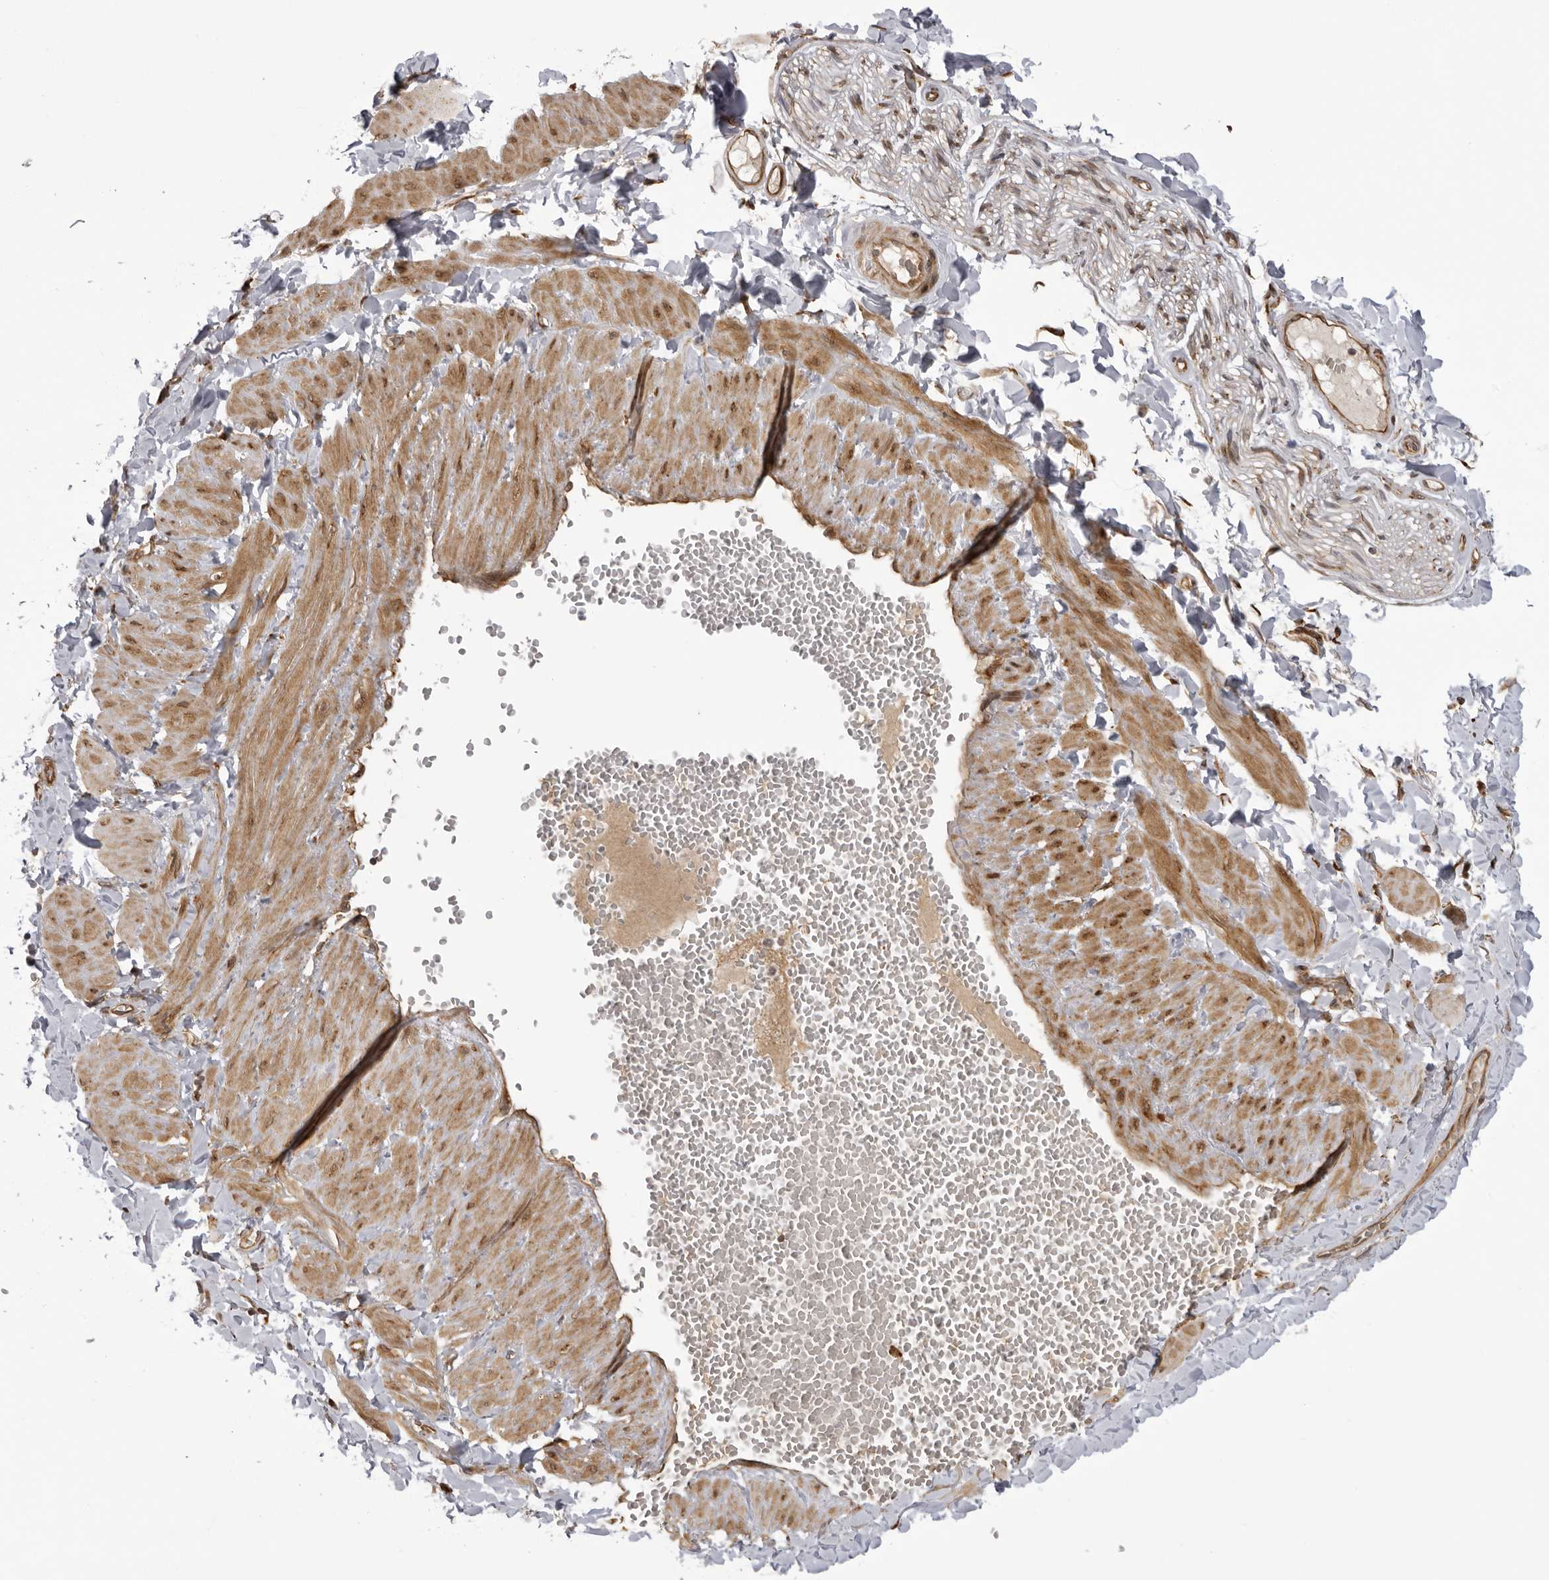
{"staining": {"intensity": "strong", "quantity": ">75%", "location": "cytoplasmic/membranous"}, "tissue": "soft tissue", "cell_type": "Fibroblasts", "image_type": "normal", "snomed": [{"axis": "morphology", "description": "Normal tissue, NOS"}, {"axis": "topography", "description": "Adipose tissue"}, {"axis": "topography", "description": "Vascular tissue"}, {"axis": "topography", "description": "Peripheral nerve tissue"}], "caption": "Protein staining by IHC displays strong cytoplasmic/membranous expression in approximately >75% of fibroblasts in normal soft tissue.", "gene": "DNAH14", "patient": {"sex": "male", "age": 25}}